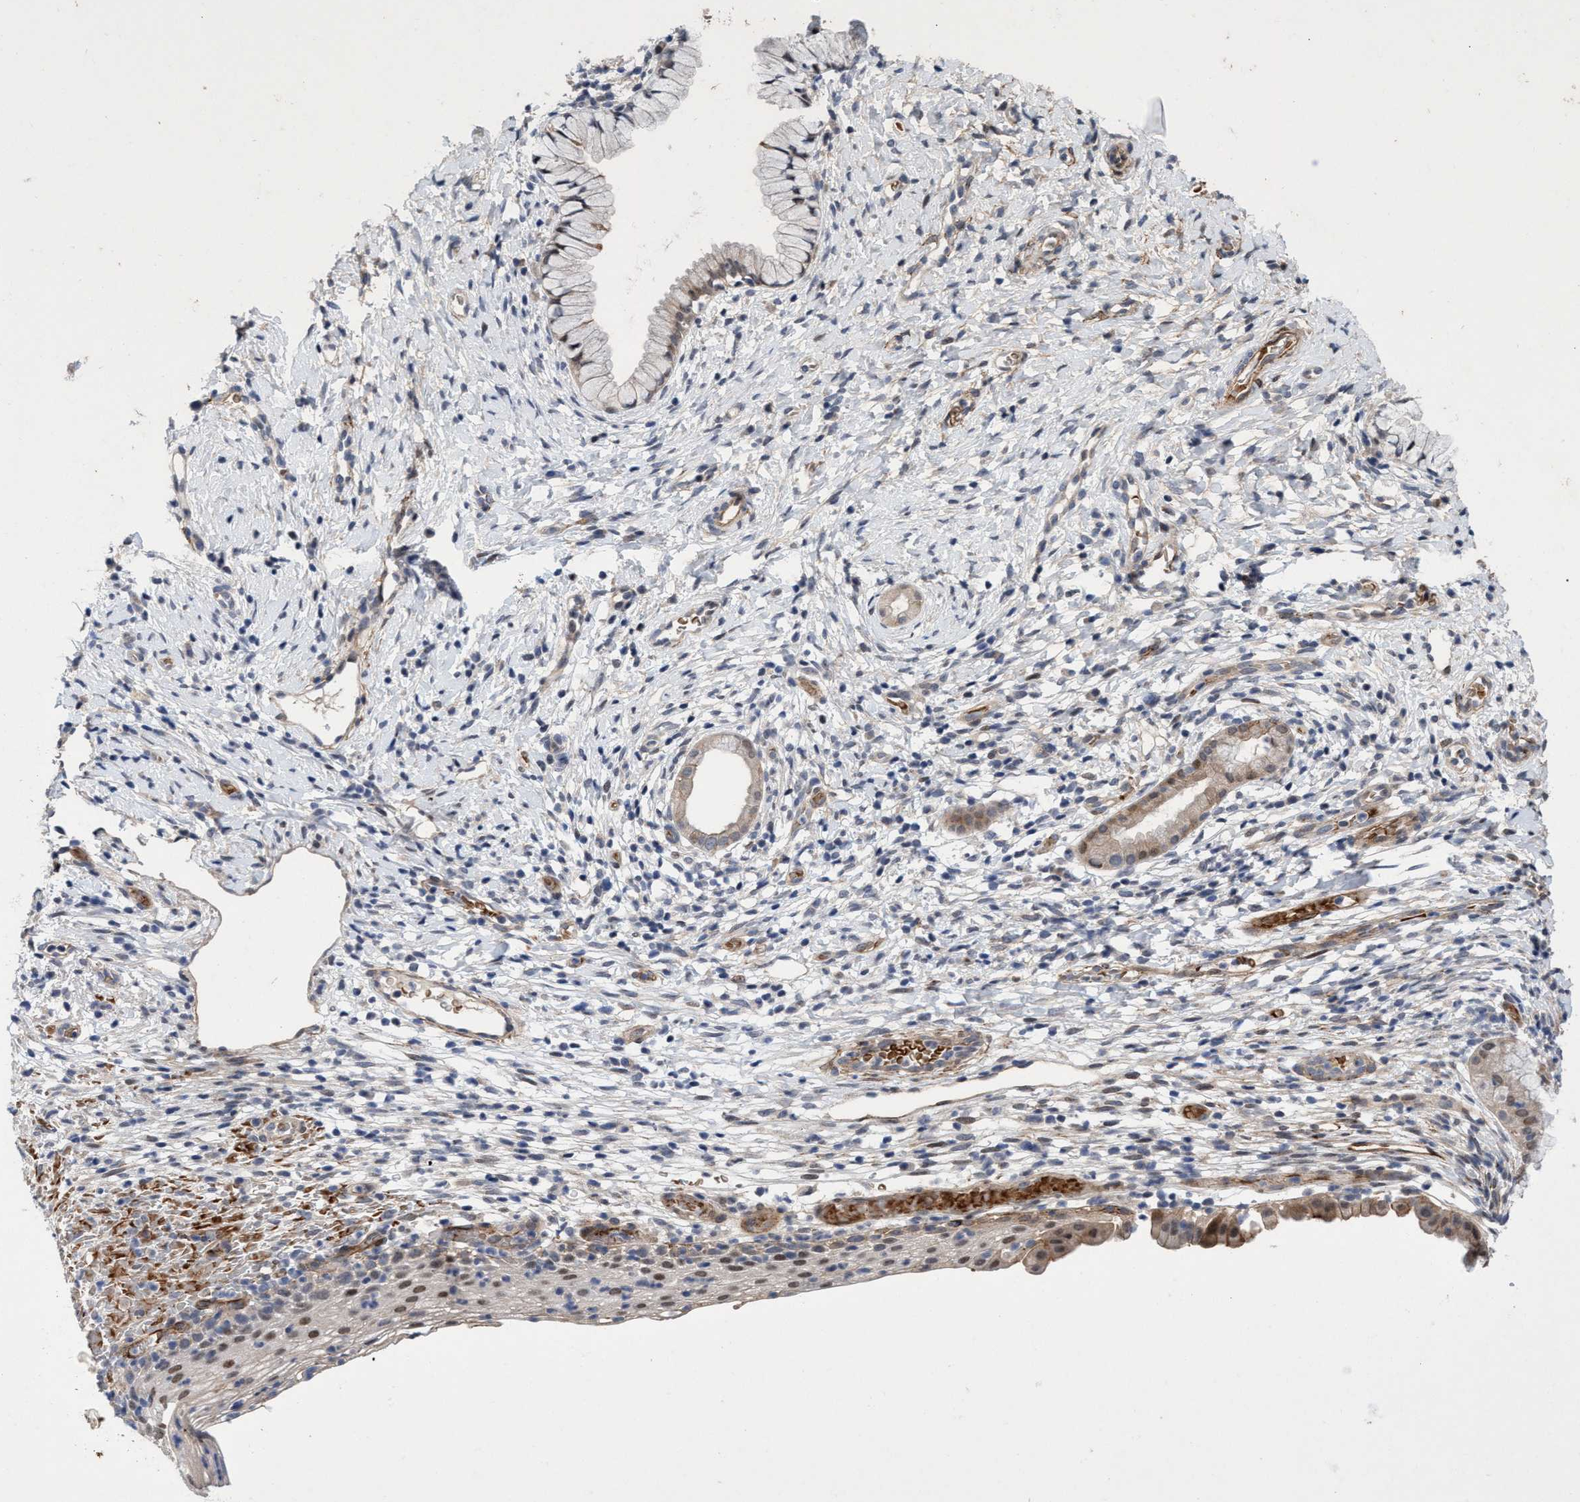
{"staining": {"intensity": "weak", "quantity": "<25%", "location": "cytoplasmic/membranous"}, "tissue": "cervix", "cell_type": "Glandular cells", "image_type": "normal", "snomed": [{"axis": "morphology", "description": "Normal tissue, NOS"}, {"axis": "topography", "description": "Cervix"}], "caption": "DAB immunohistochemical staining of unremarkable cervix exhibits no significant staining in glandular cells.", "gene": "ZNF750", "patient": {"sex": "female", "age": 72}}